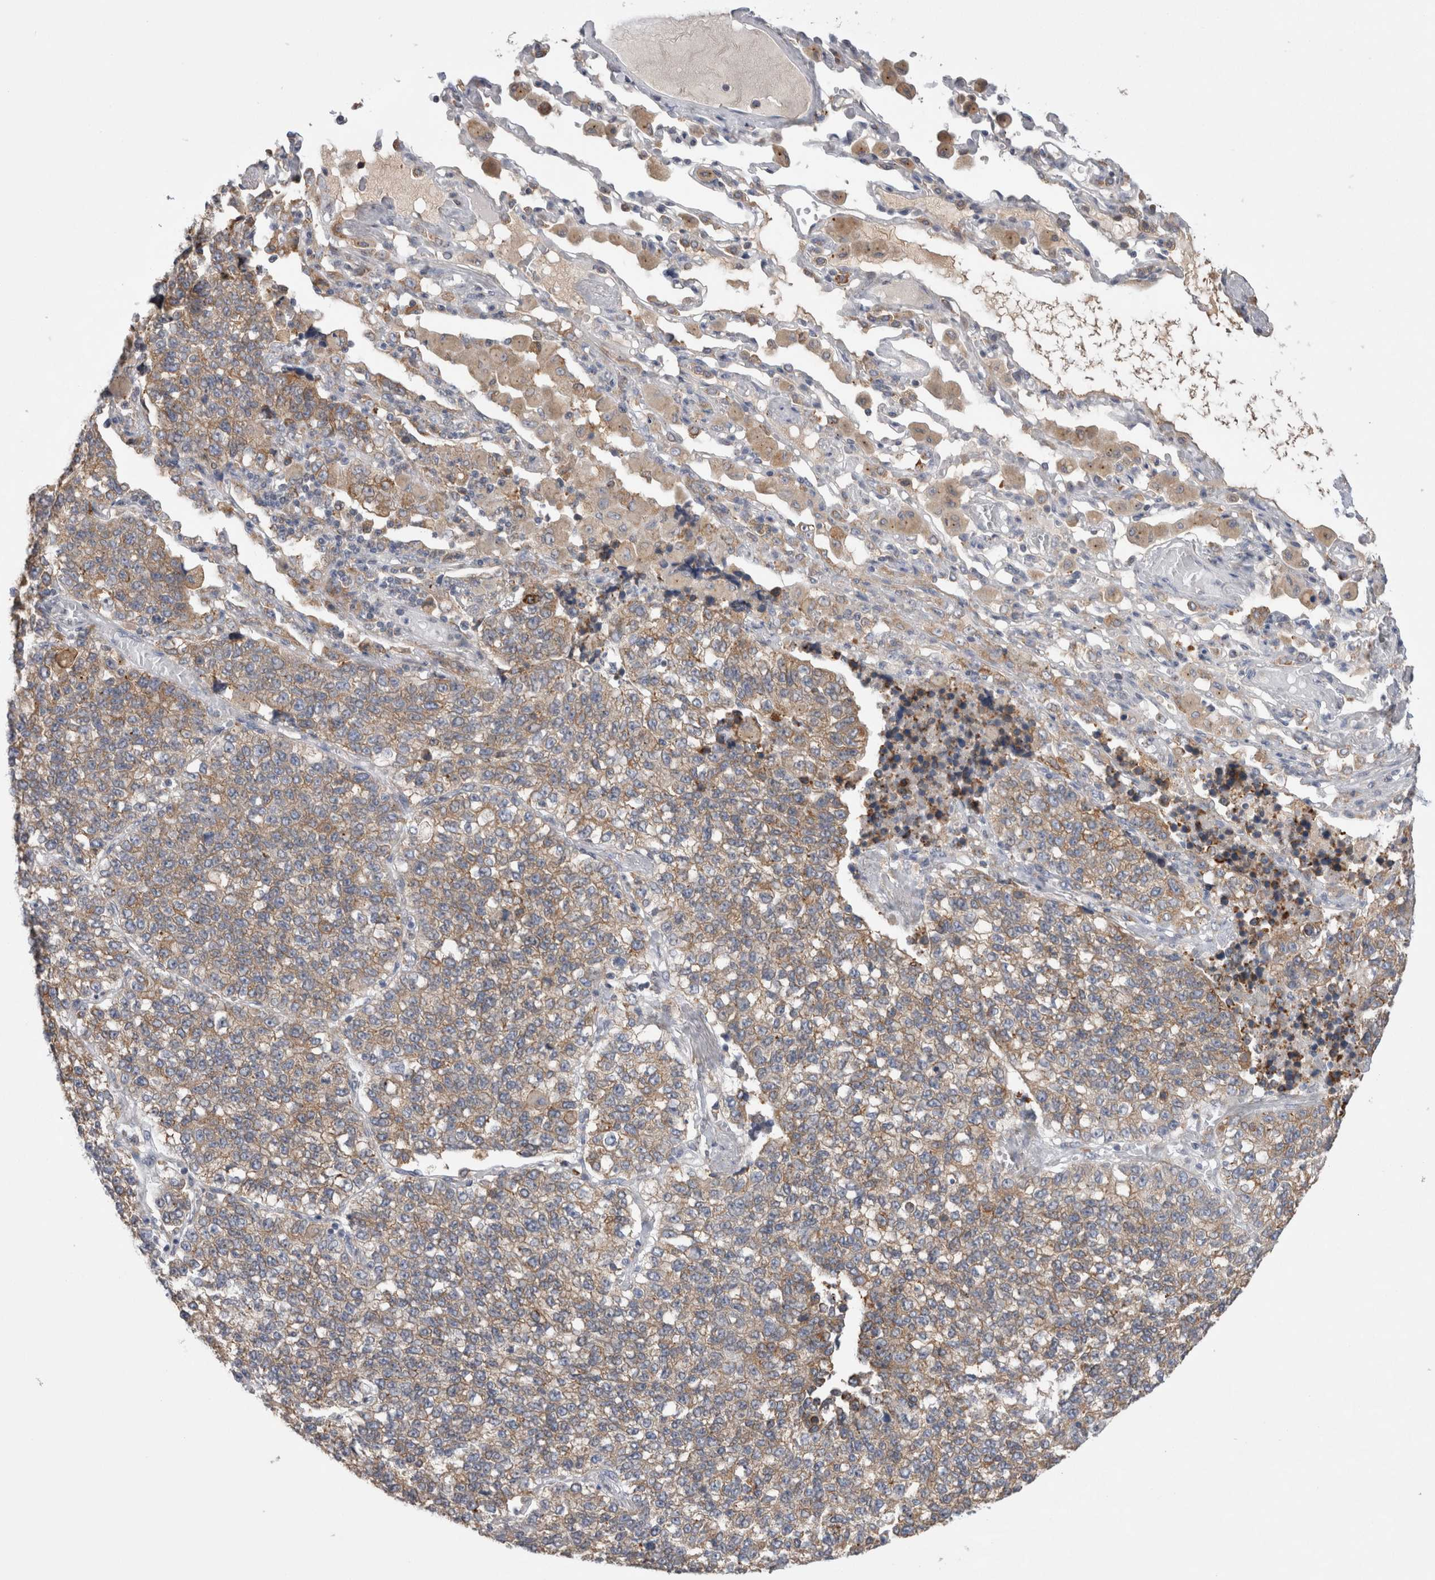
{"staining": {"intensity": "weak", "quantity": ">75%", "location": "cytoplasmic/membranous"}, "tissue": "lung cancer", "cell_type": "Tumor cells", "image_type": "cancer", "snomed": [{"axis": "morphology", "description": "Adenocarcinoma, NOS"}, {"axis": "topography", "description": "Lung"}], "caption": "DAB (3,3'-diaminobenzidine) immunohistochemical staining of lung cancer shows weak cytoplasmic/membranous protein positivity in approximately >75% of tumor cells.", "gene": "ZNF341", "patient": {"sex": "male", "age": 49}}